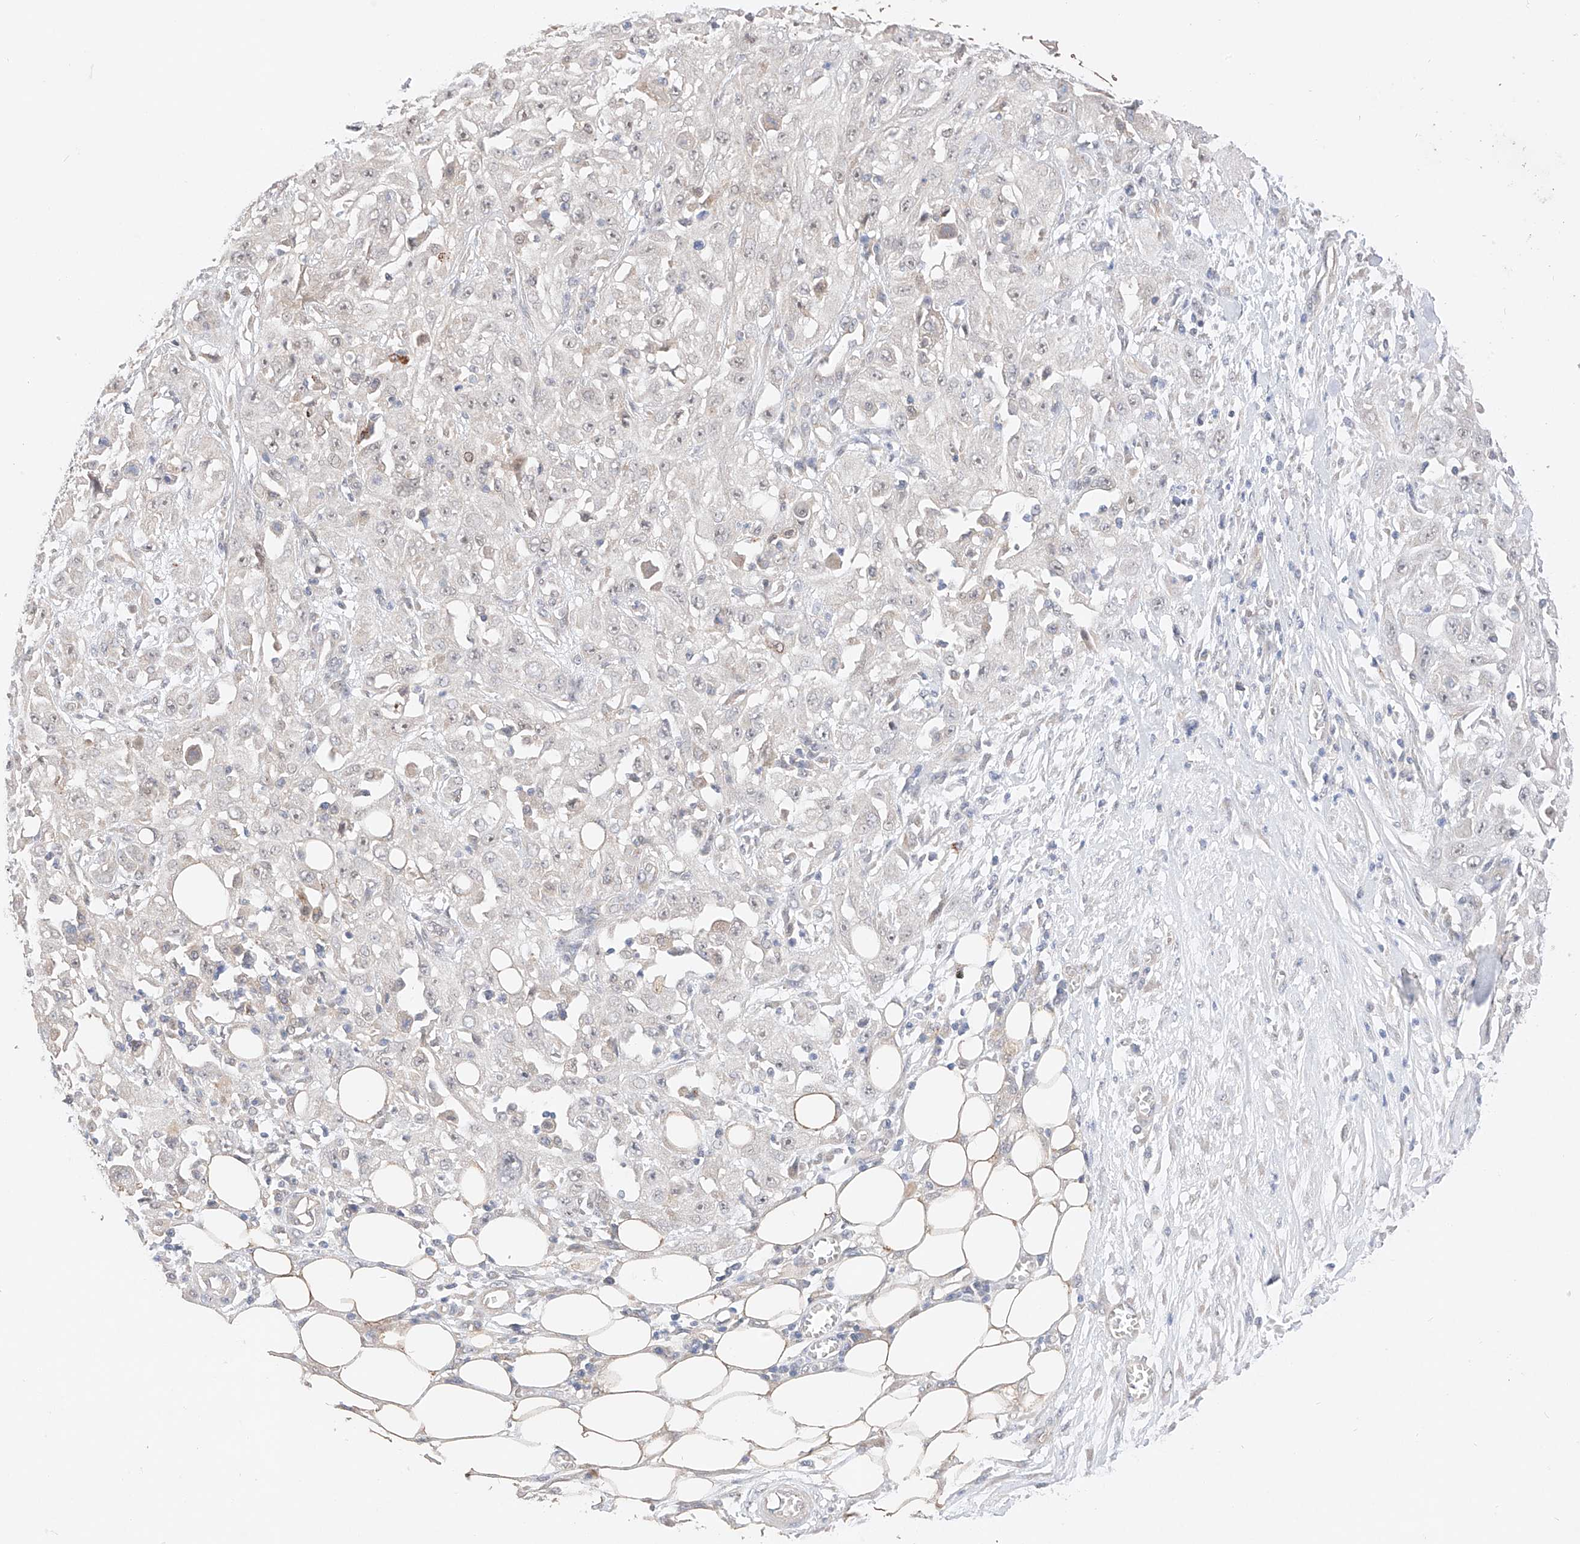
{"staining": {"intensity": "negative", "quantity": "none", "location": "none"}, "tissue": "skin cancer", "cell_type": "Tumor cells", "image_type": "cancer", "snomed": [{"axis": "morphology", "description": "Squamous cell carcinoma, NOS"}, {"axis": "morphology", "description": "Squamous cell carcinoma, metastatic, NOS"}, {"axis": "topography", "description": "Skin"}, {"axis": "topography", "description": "Lymph node"}], "caption": "High power microscopy photomicrograph of an immunohistochemistry (IHC) photomicrograph of skin cancer, revealing no significant expression in tumor cells.", "gene": "IL22RA2", "patient": {"sex": "male", "age": 75}}